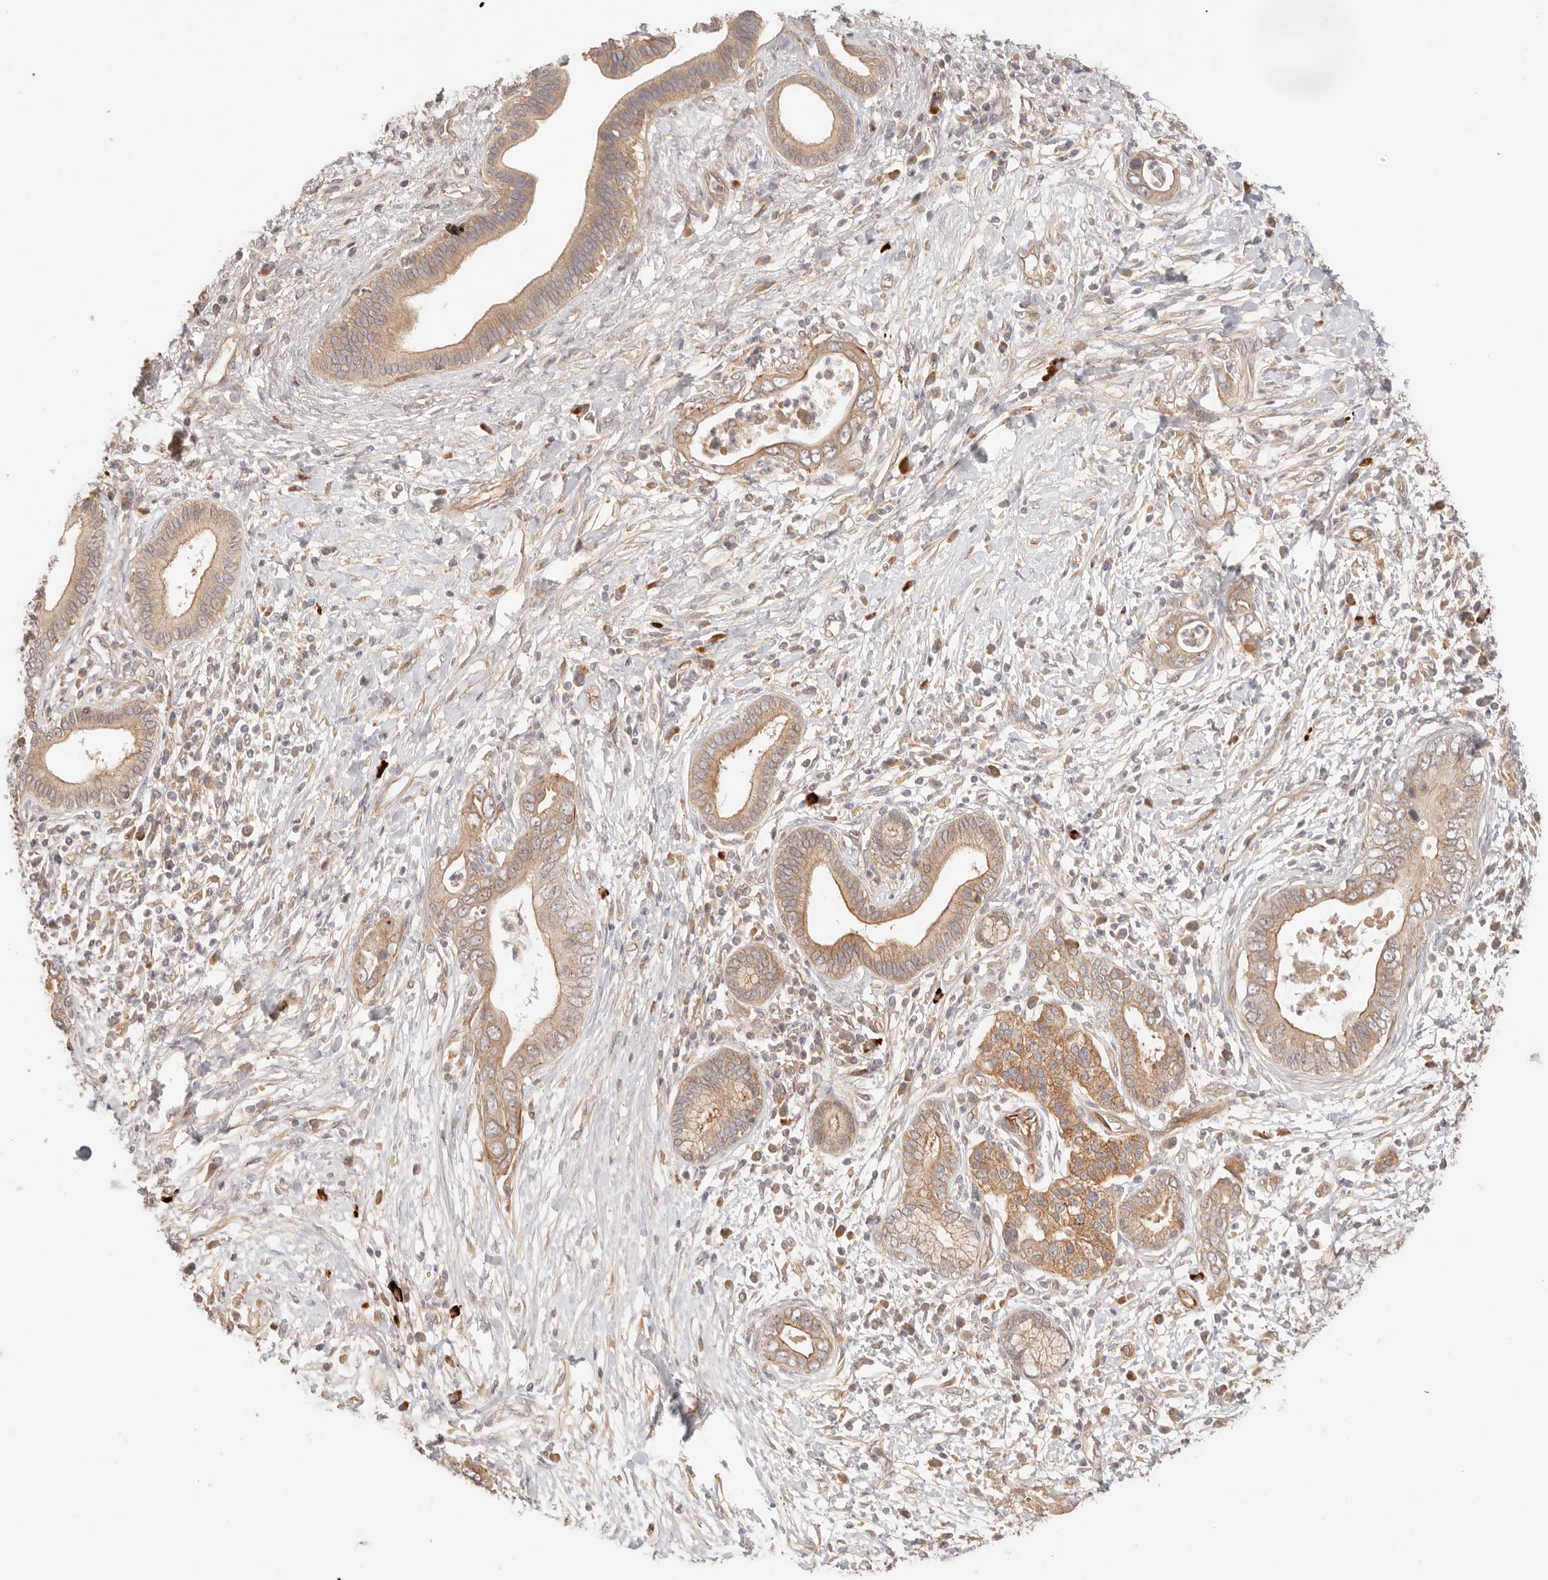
{"staining": {"intensity": "moderate", "quantity": ">75%", "location": "cytoplasmic/membranous"}, "tissue": "pancreatic cancer", "cell_type": "Tumor cells", "image_type": "cancer", "snomed": [{"axis": "morphology", "description": "Adenocarcinoma, NOS"}, {"axis": "topography", "description": "Pancreas"}], "caption": "Protein expression analysis of pancreatic cancer exhibits moderate cytoplasmic/membranous positivity in about >75% of tumor cells.", "gene": "IL1R2", "patient": {"sex": "male", "age": 75}}